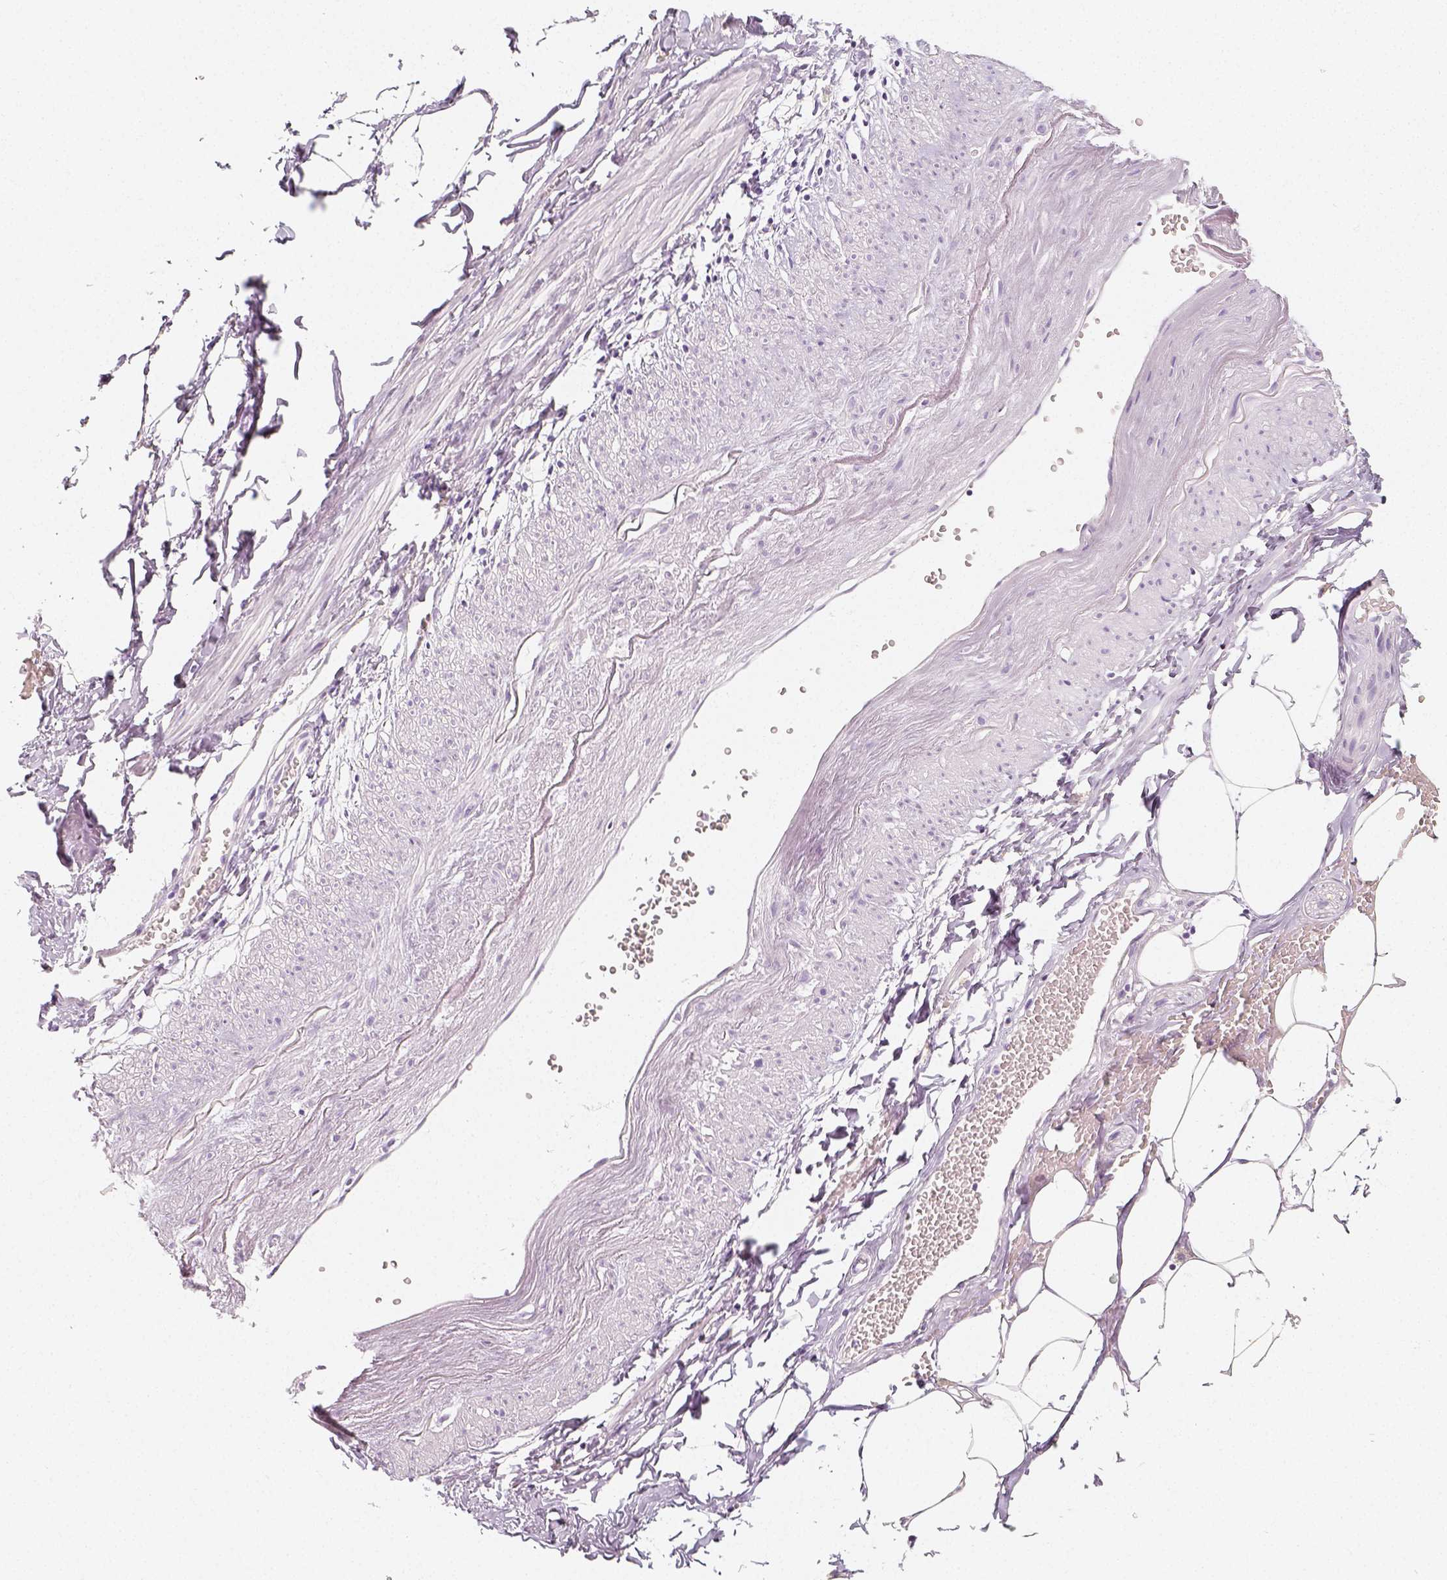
{"staining": {"intensity": "negative", "quantity": "none", "location": "none"}, "tissue": "adipose tissue", "cell_type": "Adipocytes", "image_type": "normal", "snomed": [{"axis": "morphology", "description": "Normal tissue, NOS"}, {"axis": "topography", "description": "Prostate"}, {"axis": "topography", "description": "Peripheral nerve tissue"}], "caption": "Immunohistochemical staining of benign adipose tissue shows no significant staining in adipocytes.", "gene": "NECAB2", "patient": {"sex": "male", "age": 55}}